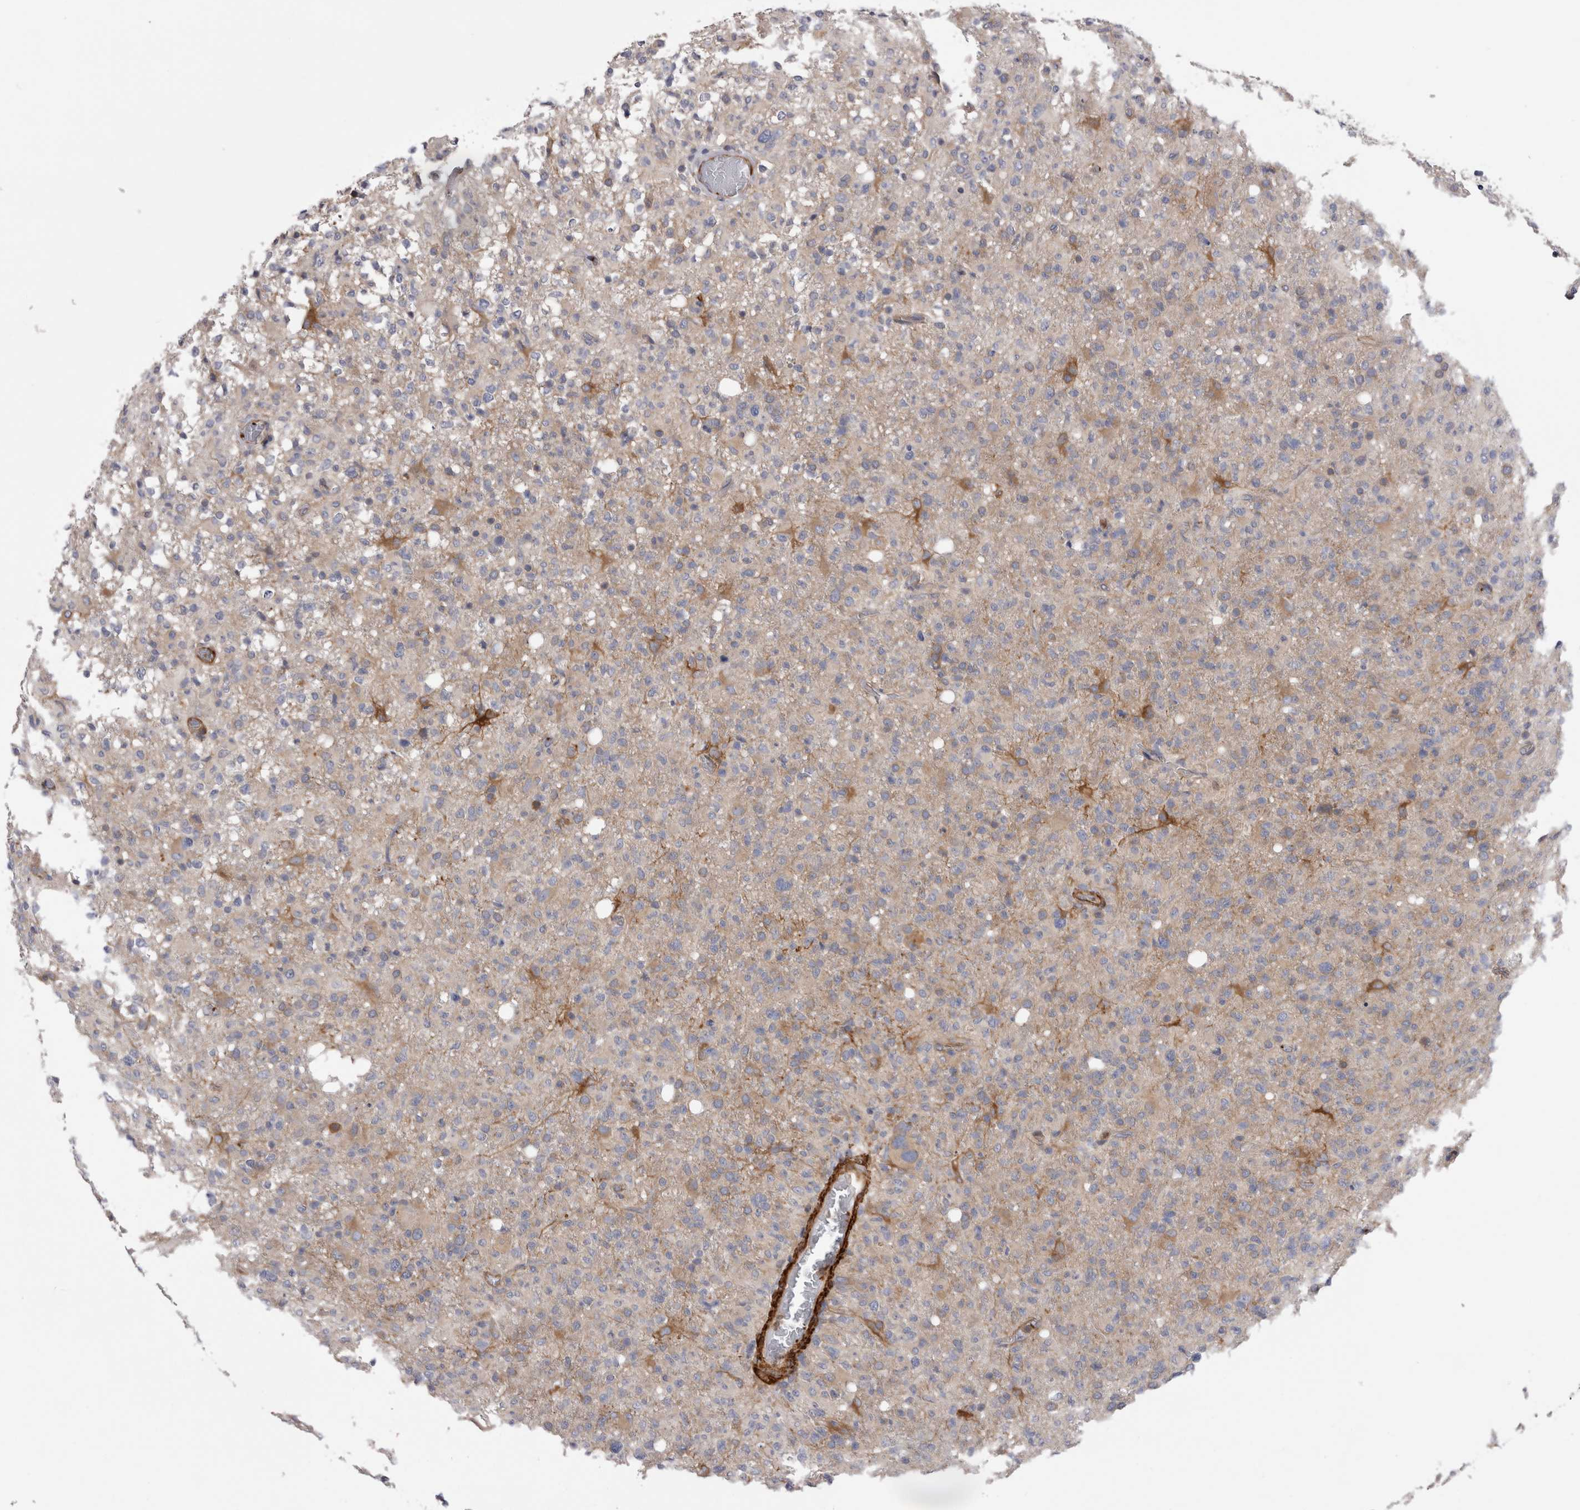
{"staining": {"intensity": "weak", "quantity": "25%-75%", "location": "cytoplasmic/membranous"}, "tissue": "glioma", "cell_type": "Tumor cells", "image_type": "cancer", "snomed": [{"axis": "morphology", "description": "Glioma, malignant, High grade"}, {"axis": "topography", "description": "Brain"}], "caption": "Brown immunohistochemical staining in glioma demonstrates weak cytoplasmic/membranous expression in approximately 25%-75% of tumor cells. (IHC, brightfield microscopy, high magnification).", "gene": "EPRS1", "patient": {"sex": "female", "age": 57}}